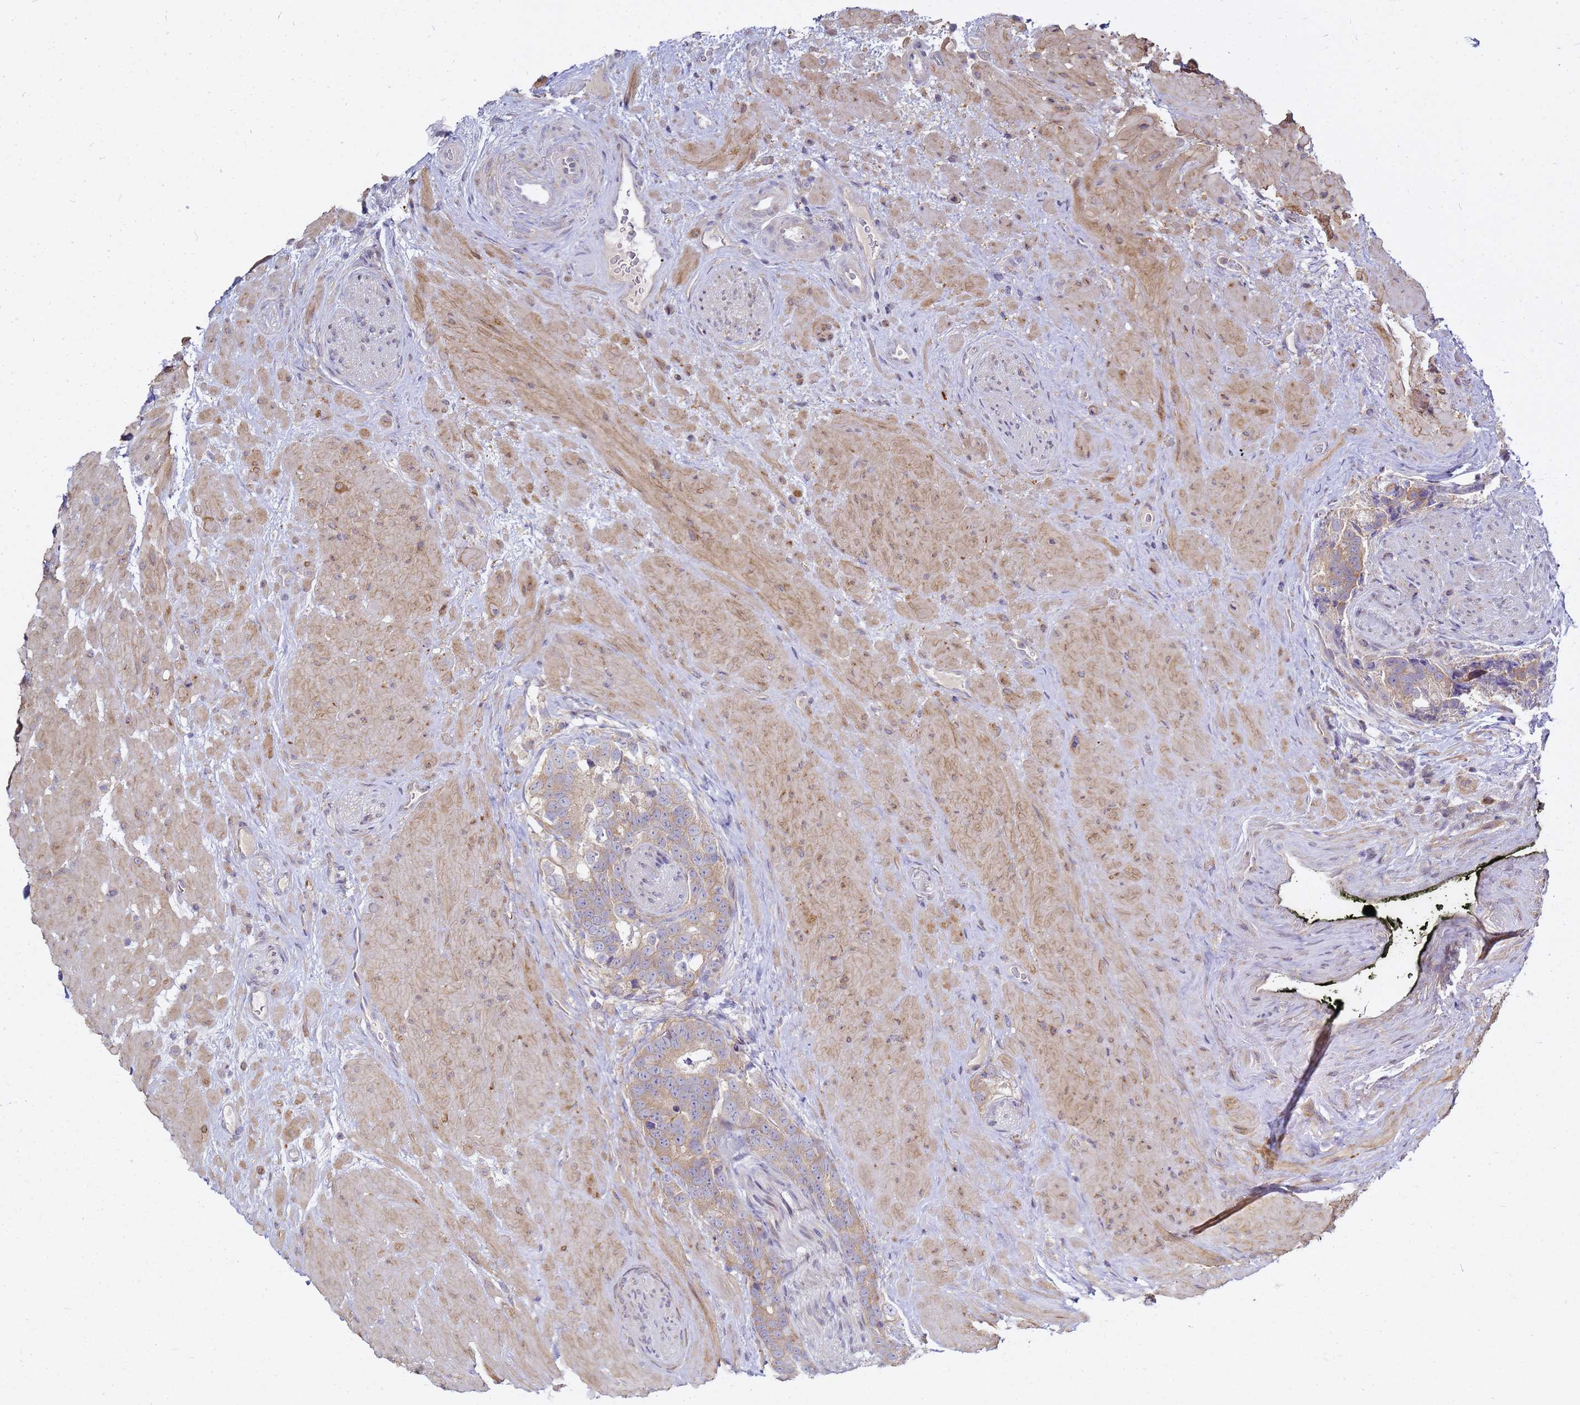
{"staining": {"intensity": "weak", "quantity": "25%-75%", "location": "cytoplasmic/membranous"}, "tissue": "prostate cancer", "cell_type": "Tumor cells", "image_type": "cancer", "snomed": [{"axis": "morphology", "description": "Adenocarcinoma, High grade"}, {"axis": "topography", "description": "Prostate"}], "caption": "A brown stain highlights weak cytoplasmic/membranous expression of a protein in human prostate cancer (high-grade adenocarcinoma) tumor cells. (Stains: DAB in brown, nuclei in blue, Microscopy: brightfield microscopy at high magnification).", "gene": "MON1B", "patient": {"sex": "male", "age": 74}}